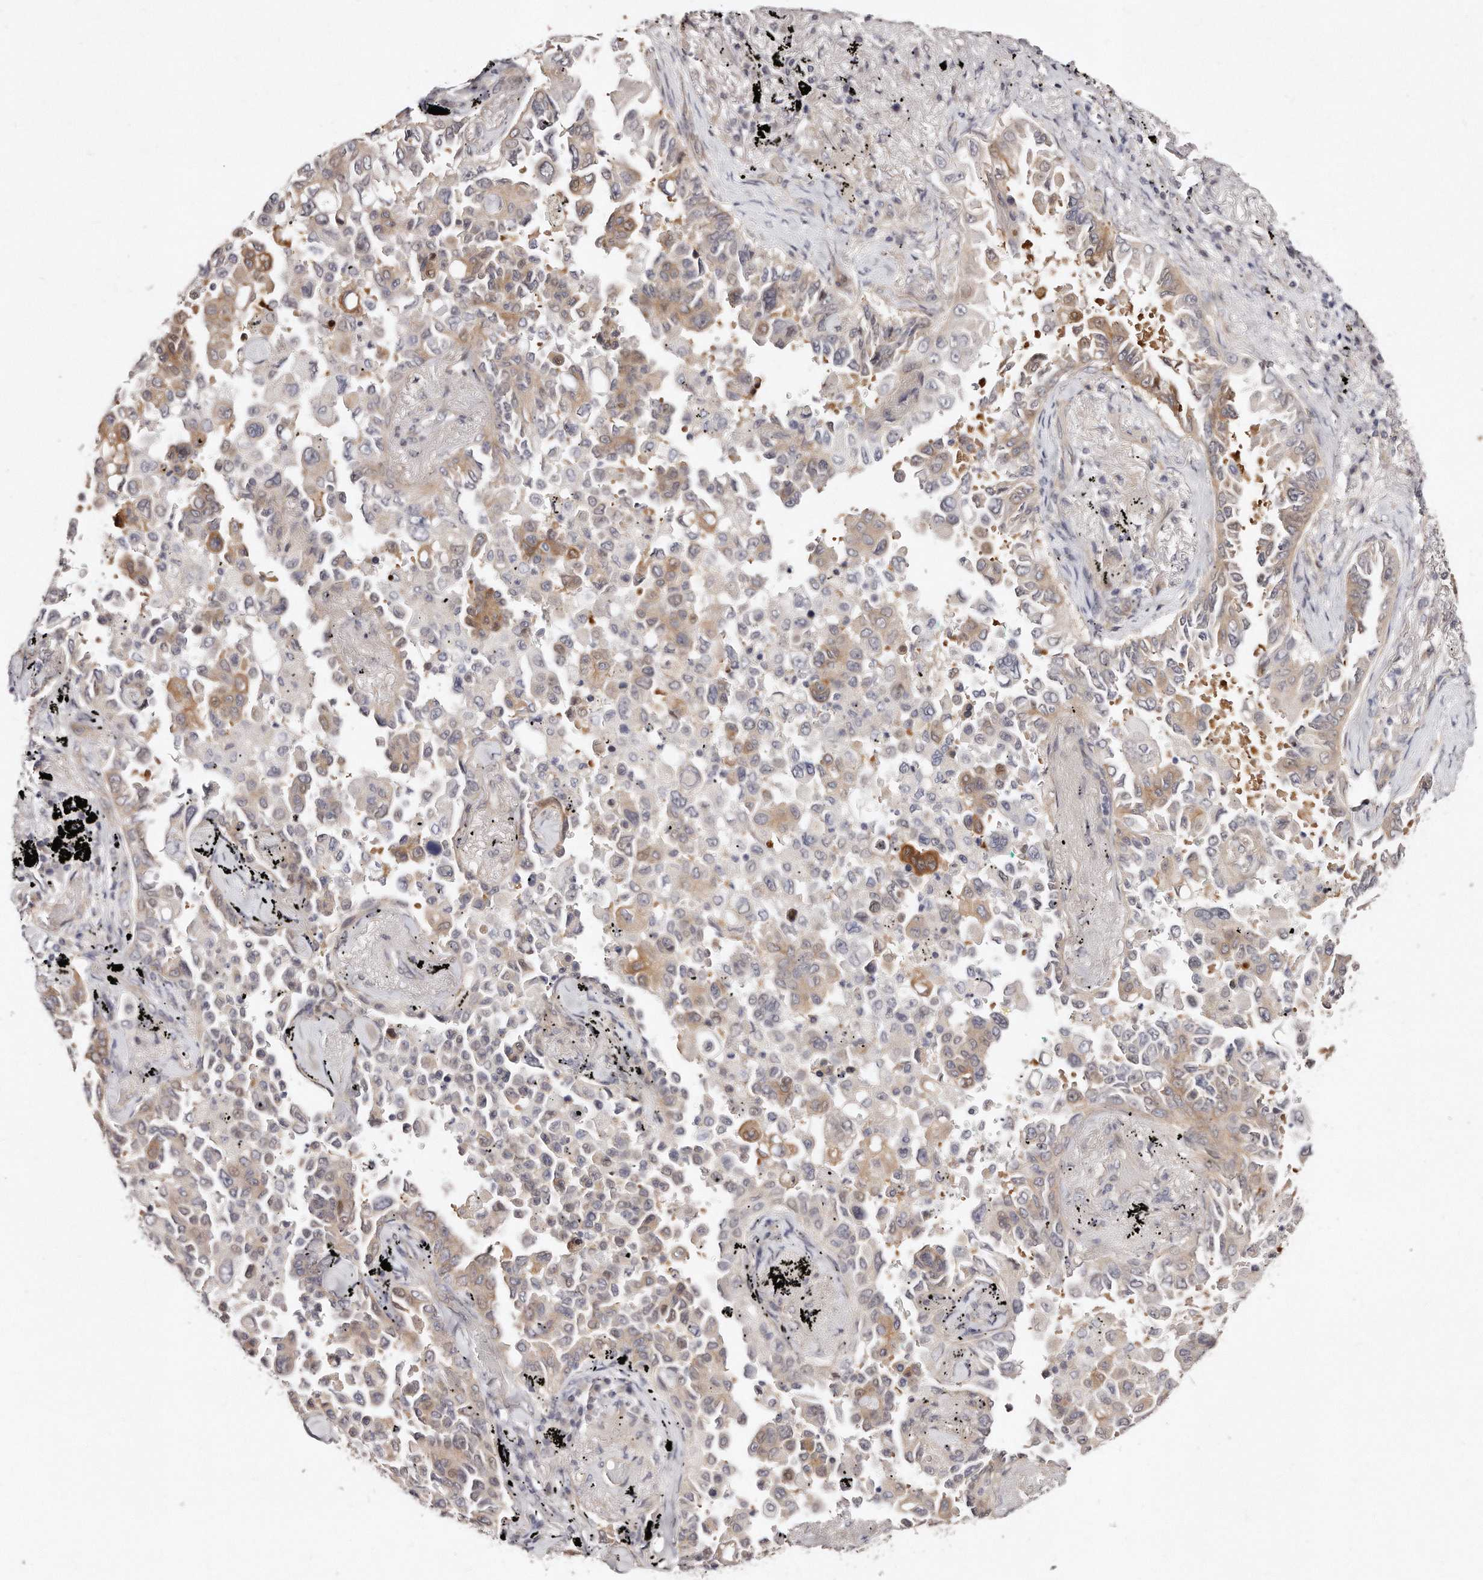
{"staining": {"intensity": "moderate", "quantity": "<25%", "location": "cytoplasmic/membranous"}, "tissue": "lung cancer", "cell_type": "Tumor cells", "image_type": "cancer", "snomed": [{"axis": "morphology", "description": "Adenocarcinoma, NOS"}, {"axis": "topography", "description": "Lung"}], "caption": "Protein staining of lung adenocarcinoma tissue reveals moderate cytoplasmic/membranous positivity in about <25% of tumor cells.", "gene": "CASZ1", "patient": {"sex": "female", "age": 67}}